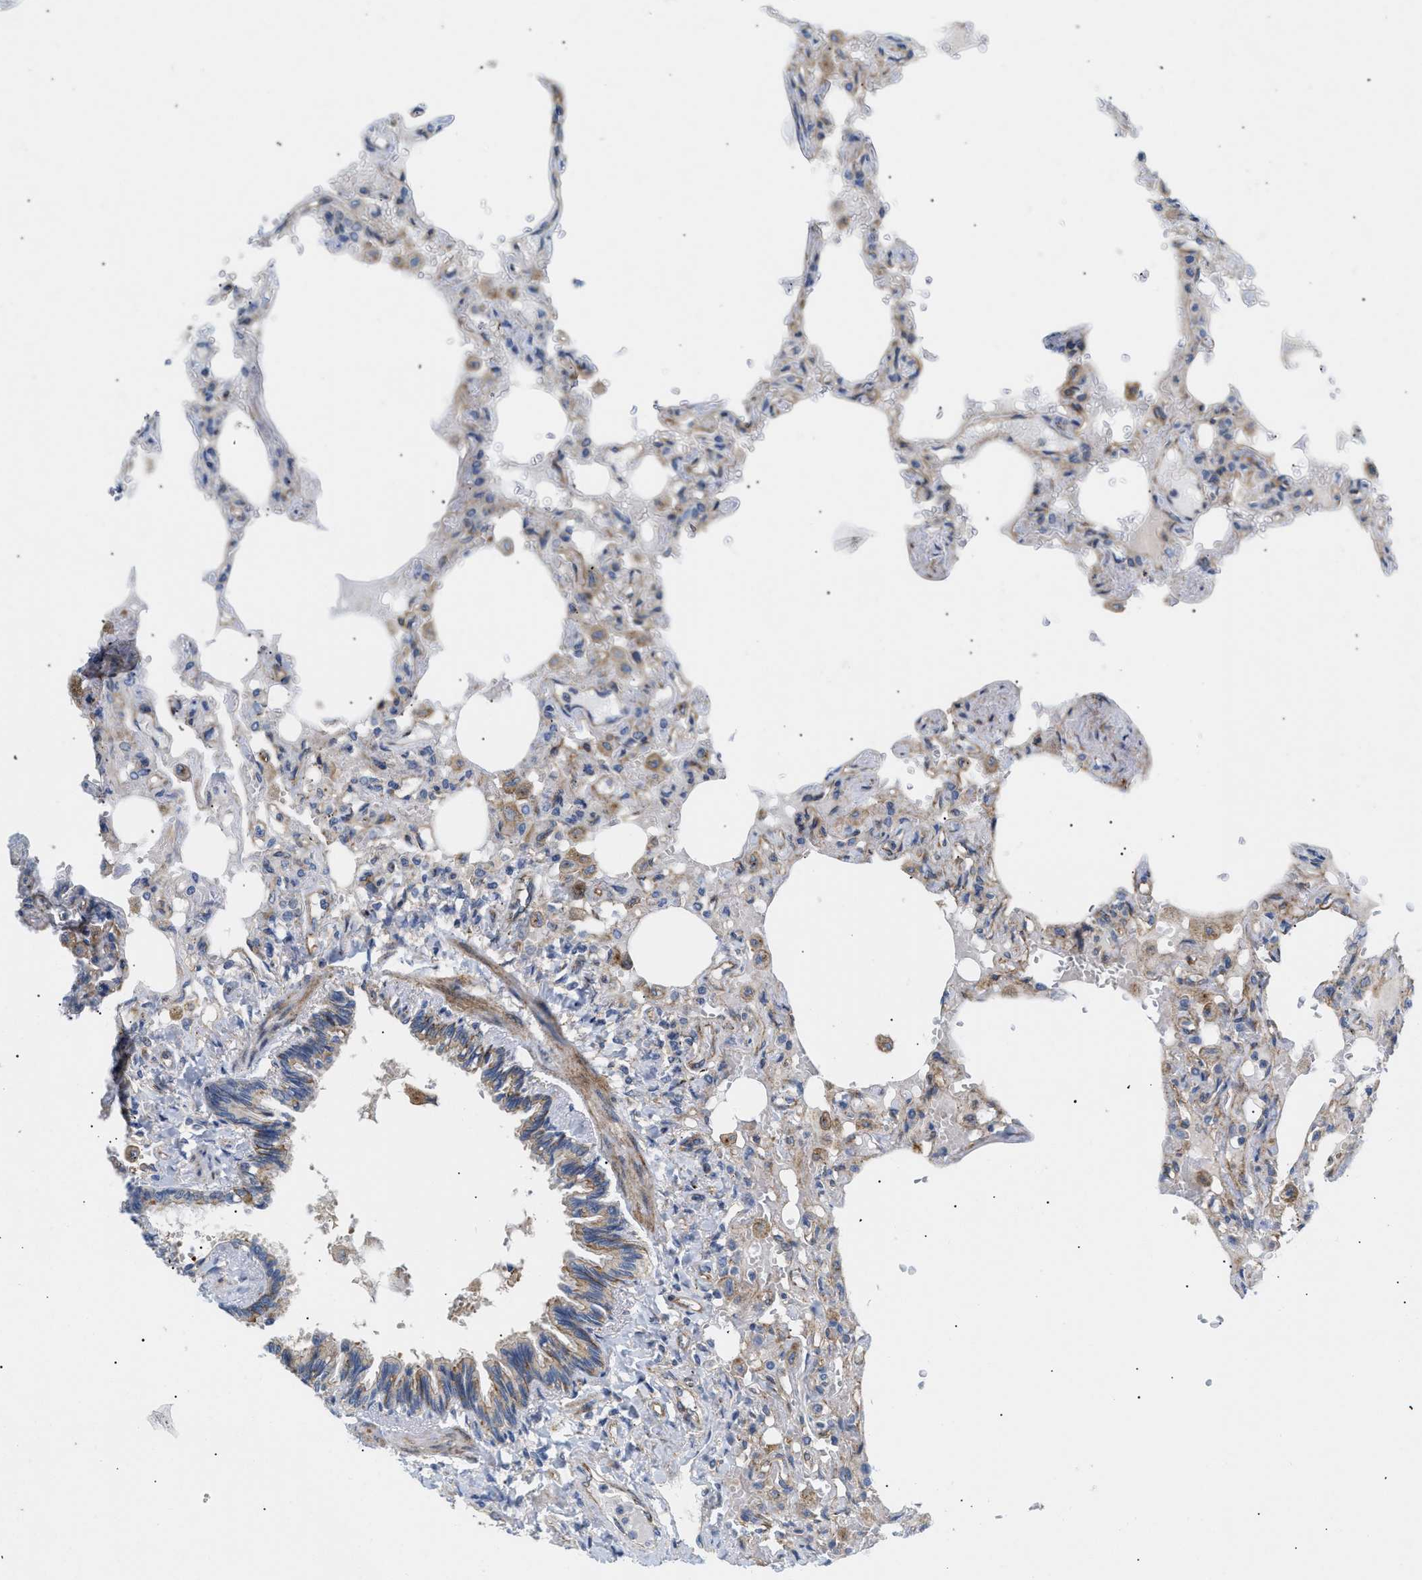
{"staining": {"intensity": "moderate", "quantity": "25%-75%", "location": "cytoplasmic/membranous"}, "tissue": "lung", "cell_type": "Alveolar cells", "image_type": "normal", "snomed": [{"axis": "morphology", "description": "Normal tissue, NOS"}, {"axis": "topography", "description": "Lung"}], "caption": "DAB immunohistochemical staining of unremarkable human lung shows moderate cytoplasmic/membranous protein staining in about 25%-75% of alveolar cells. (DAB IHC with brightfield microscopy, high magnification).", "gene": "DCTN4", "patient": {"sex": "male", "age": 21}}